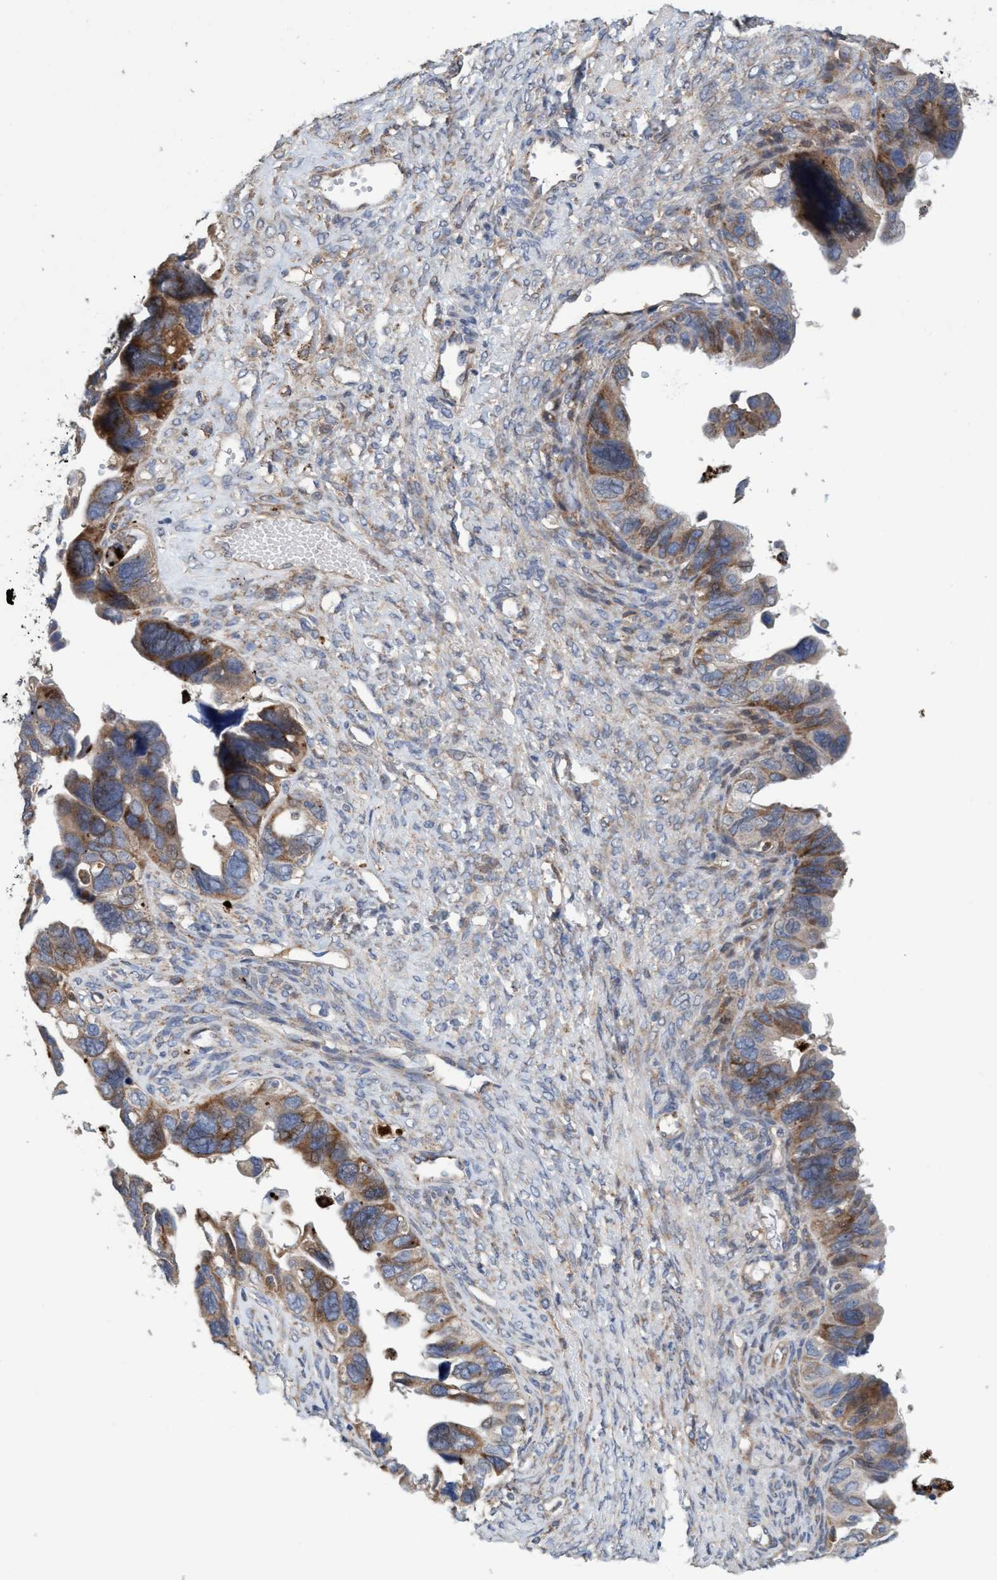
{"staining": {"intensity": "moderate", "quantity": ">75%", "location": "cytoplasmic/membranous"}, "tissue": "ovarian cancer", "cell_type": "Tumor cells", "image_type": "cancer", "snomed": [{"axis": "morphology", "description": "Cystadenocarcinoma, serous, NOS"}, {"axis": "topography", "description": "Ovary"}], "caption": "Ovarian cancer (serous cystadenocarcinoma) tissue shows moderate cytoplasmic/membranous expression in approximately >75% of tumor cells (DAB (3,3'-diaminobenzidine) IHC with brightfield microscopy, high magnification).", "gene": "BBS9", "patient": {"sex": "female", "age": 79}}